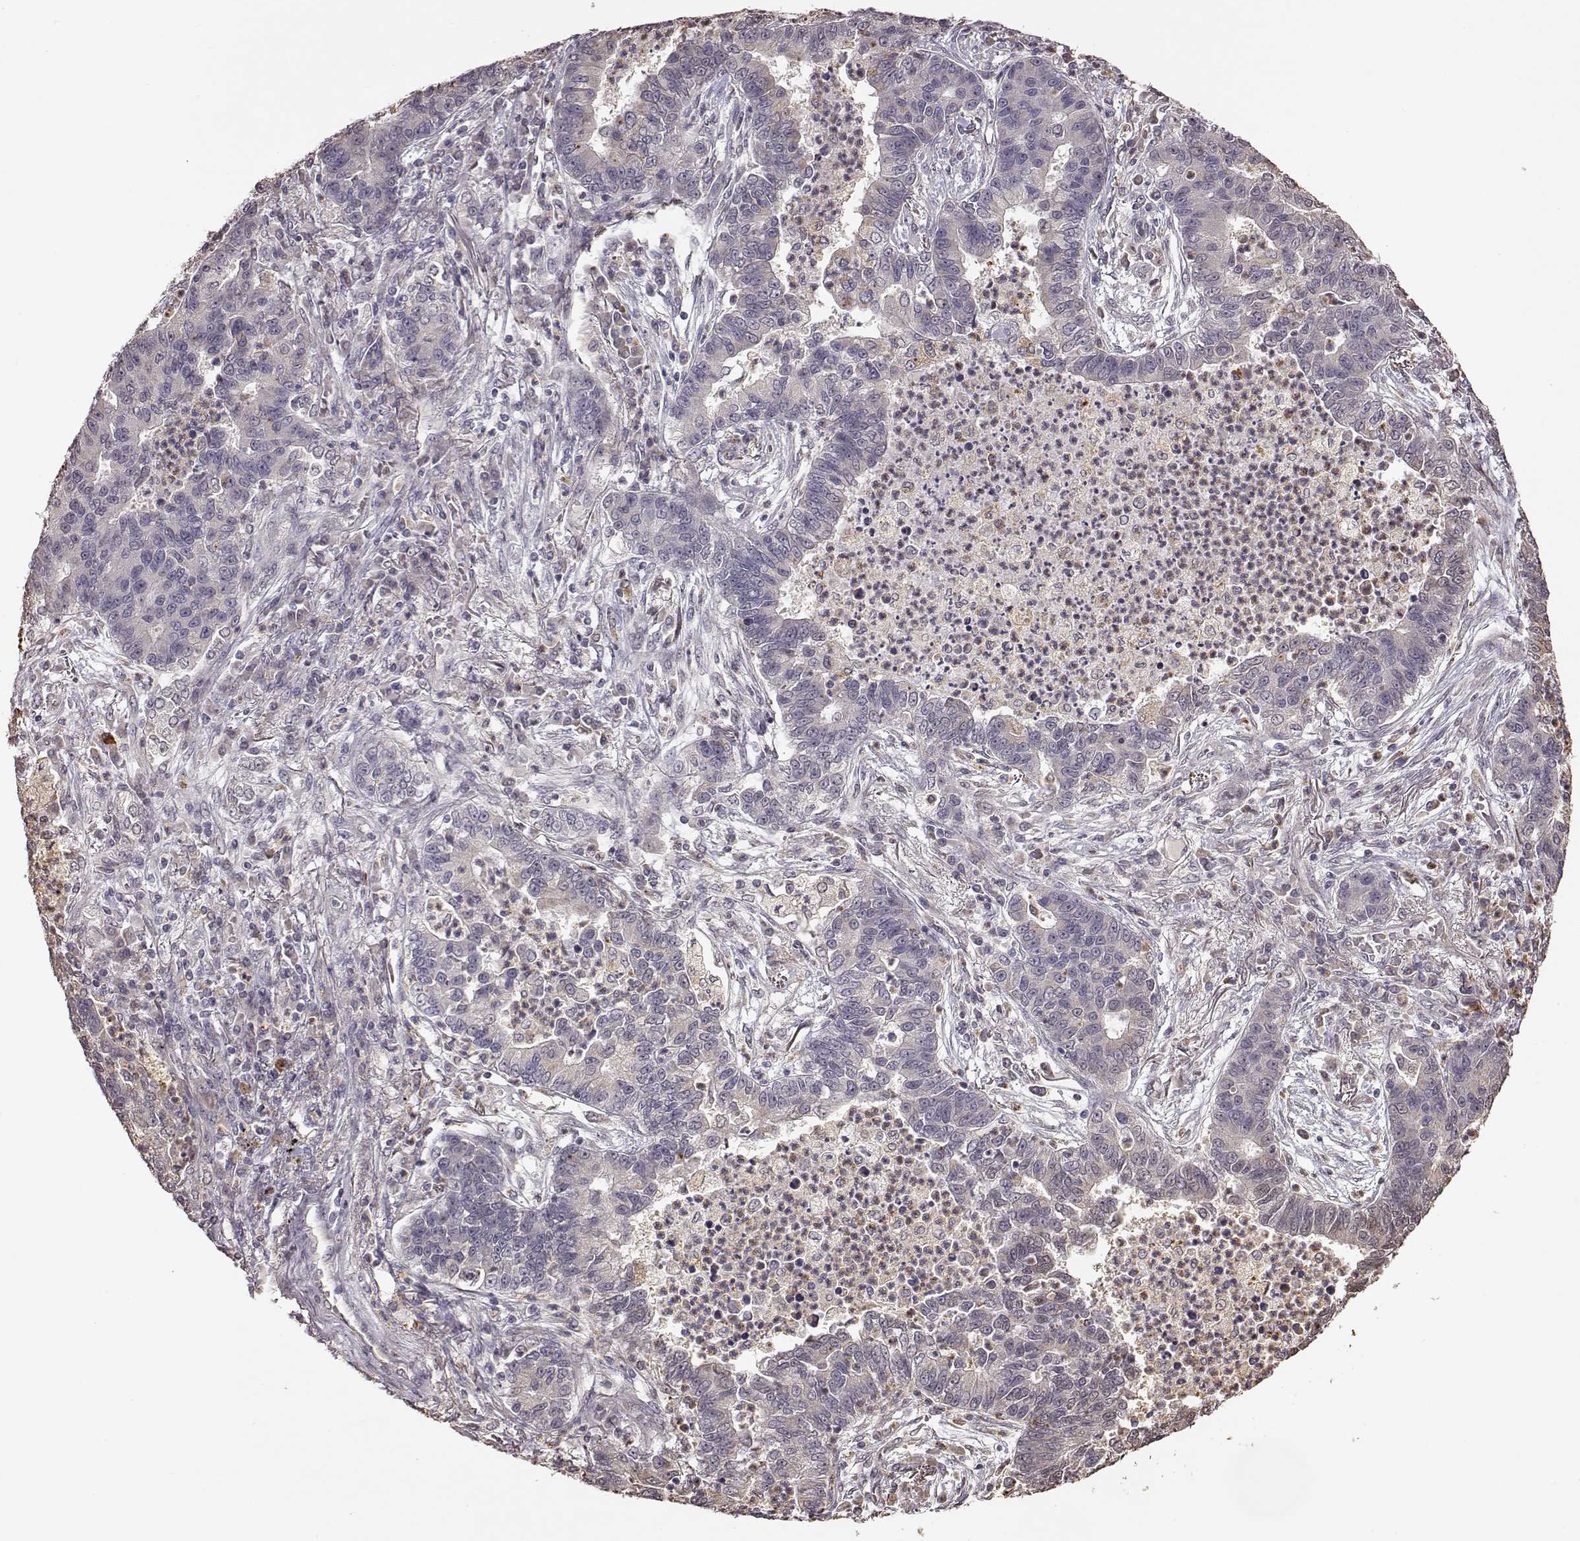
{"staining": {"intensity": "negative", "quantity": "none", "location": "none"}, "tissue": "lung cancer", "cell_type": "Tumor cells", "image_type": "cancer", "snomed": [{"axis": "morphology", "description": "Adenocarcinoma, NOS"}, {"axis": "topography", "description": "Lung"}], "caption": "High power microscopy image of an IHC micrograph of lung adenocarcinoma, revealing no significant positivity in tumor cells.", "gene": "CRB1", "patient": {"sex": "female", "age": 57}}